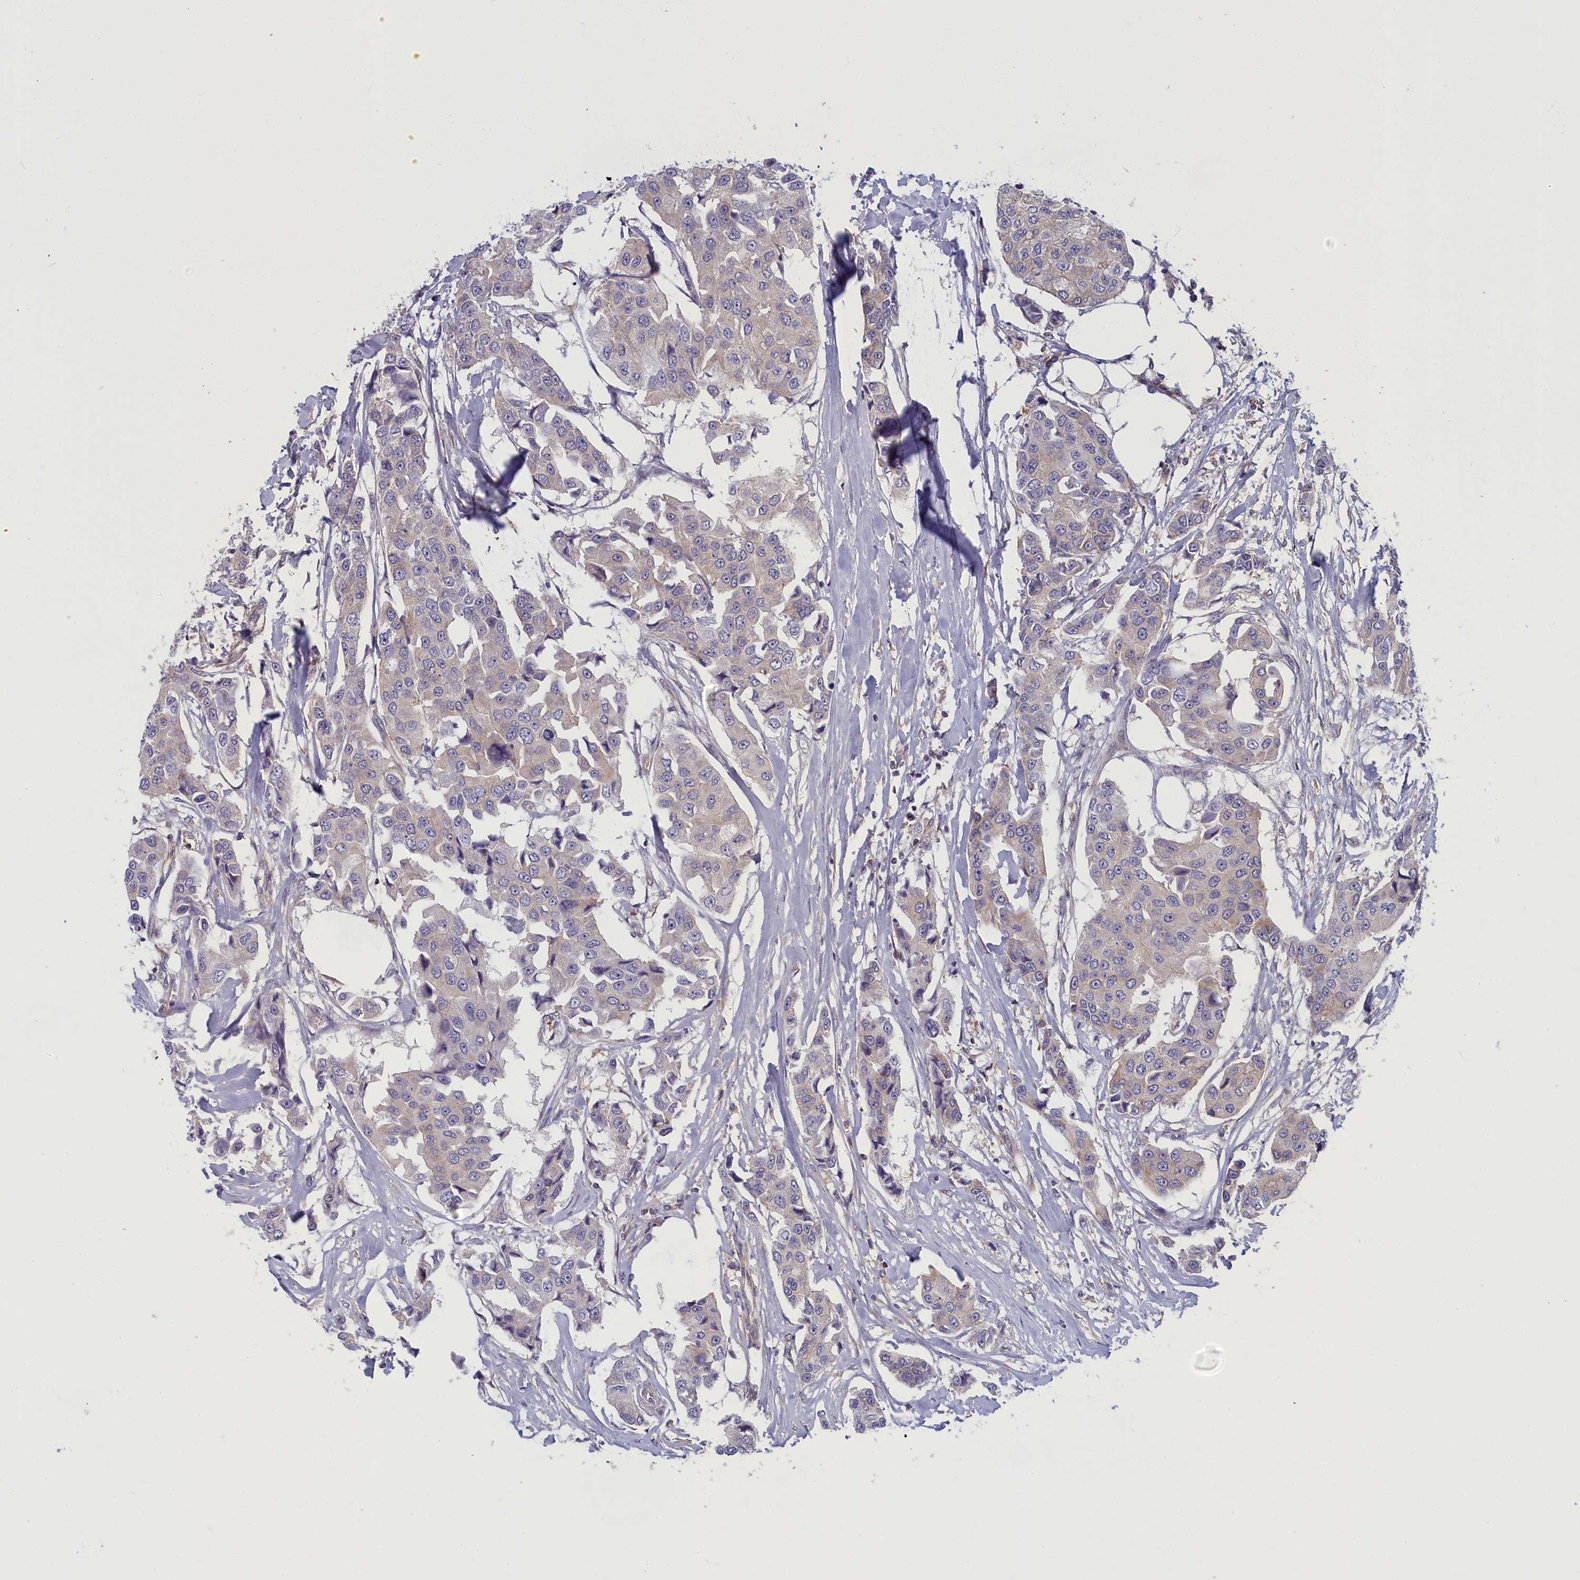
{"staining": {"intensity": "negative", "quantity": "none", "location": "none"}, "tissue": "breast cancer", "cell_type": "Tumor cells", "image_type": "cancer", "snomed": [{"axis": "morphology", "description": "Duct carcinoma"}, {"axis": "topography", "description": "Breast"}], "caption": "This is an immunohistochemistry histopathology image of breast cancer. There is no positivity in tumor cells.", "gene": "NOL10", "patient": {"sex": "female", "age": 80}}